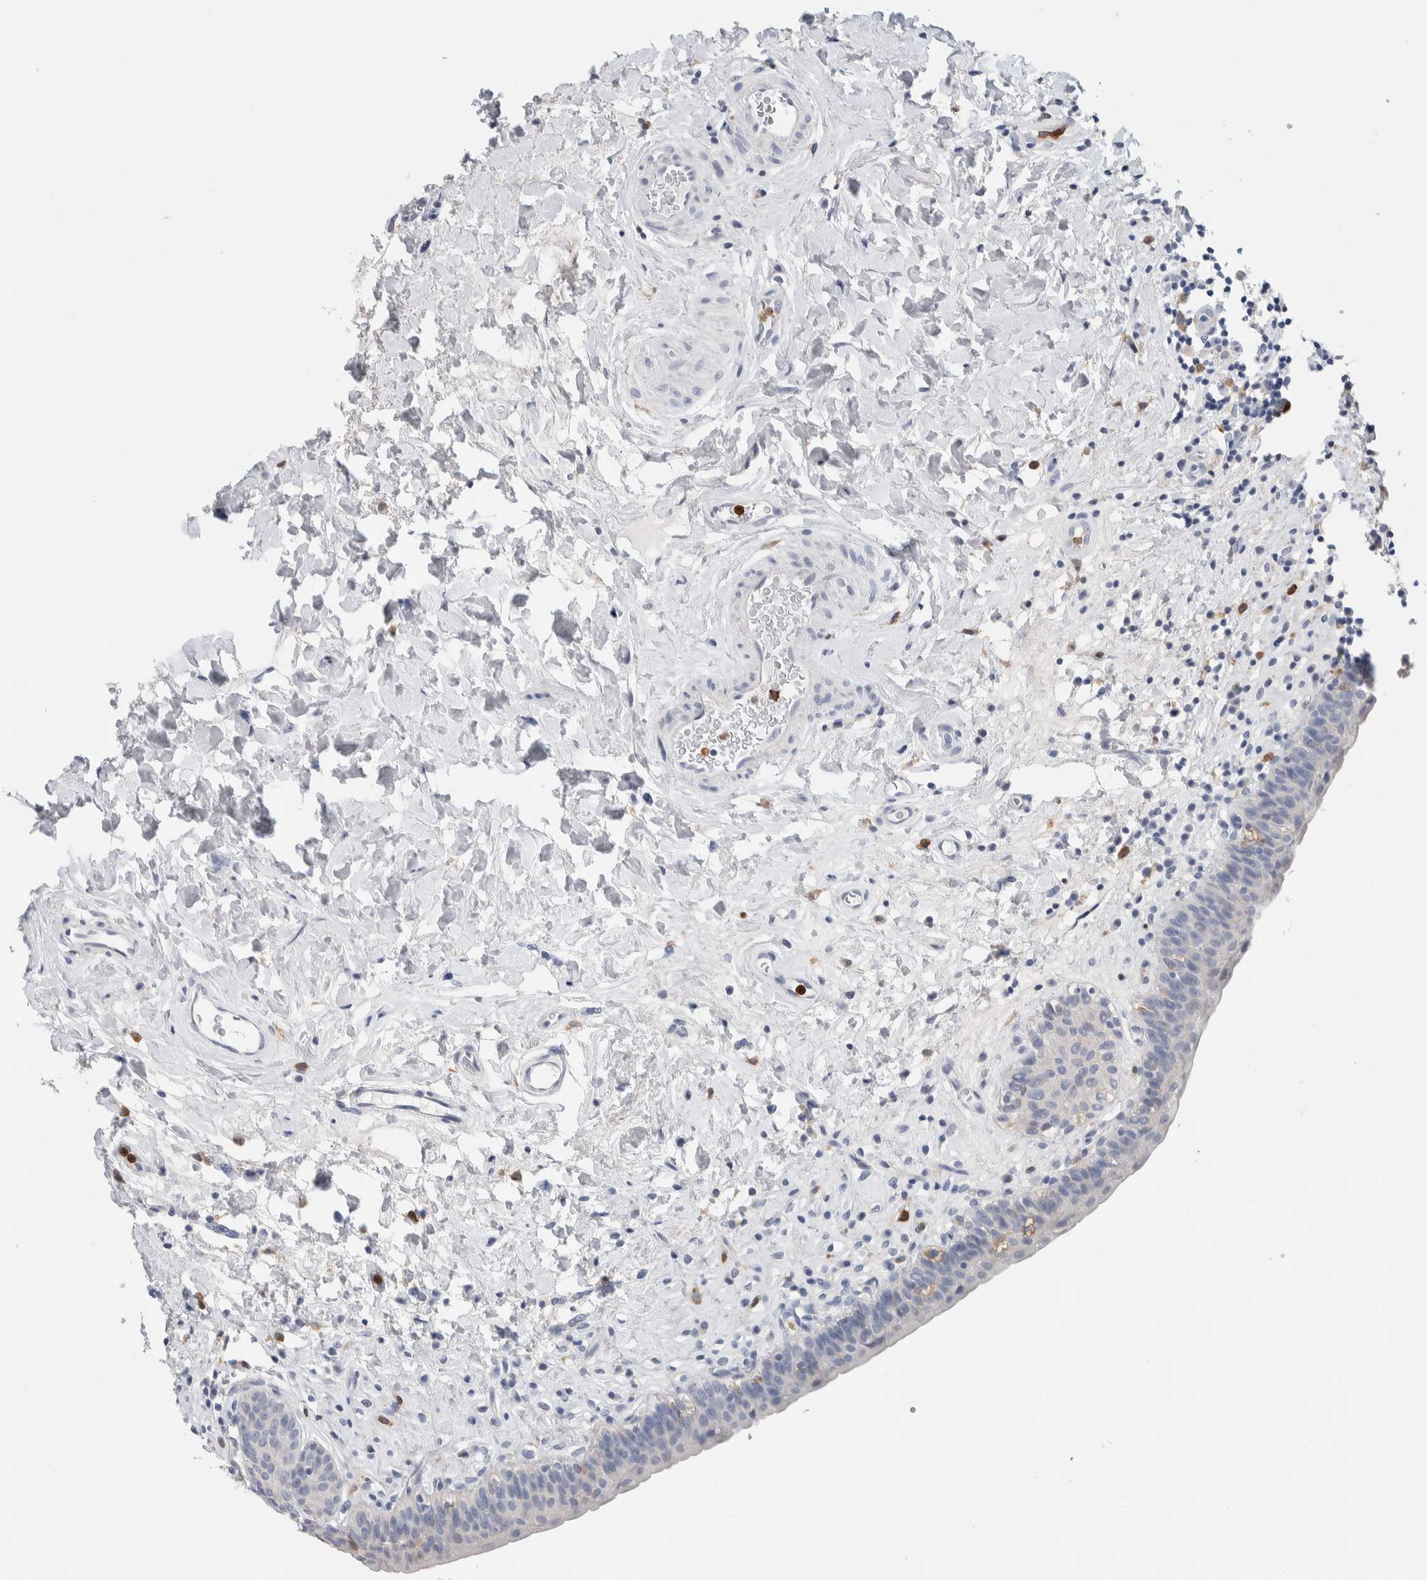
{"staining": {"intensity": "negative", "quantity": "none", "location": "none"}, "tissue": "urinary bladder", "cell_type": "Urothelial cells", "image_type": "normal", "snomed": [{"axis": "morphology", "description": "Normal tissue, NOS"}, {"axis": "topography", "description": "Urinary bladder"}], "caption": "Protein analysis of benign urinary bladder reveals no significant positivity in urothelial cells. (Brightfield microscopy of DAB immunohistochemistry at high magnification).", "gene": "NCF2", "patient": {"sex": "male", "age": 83}}